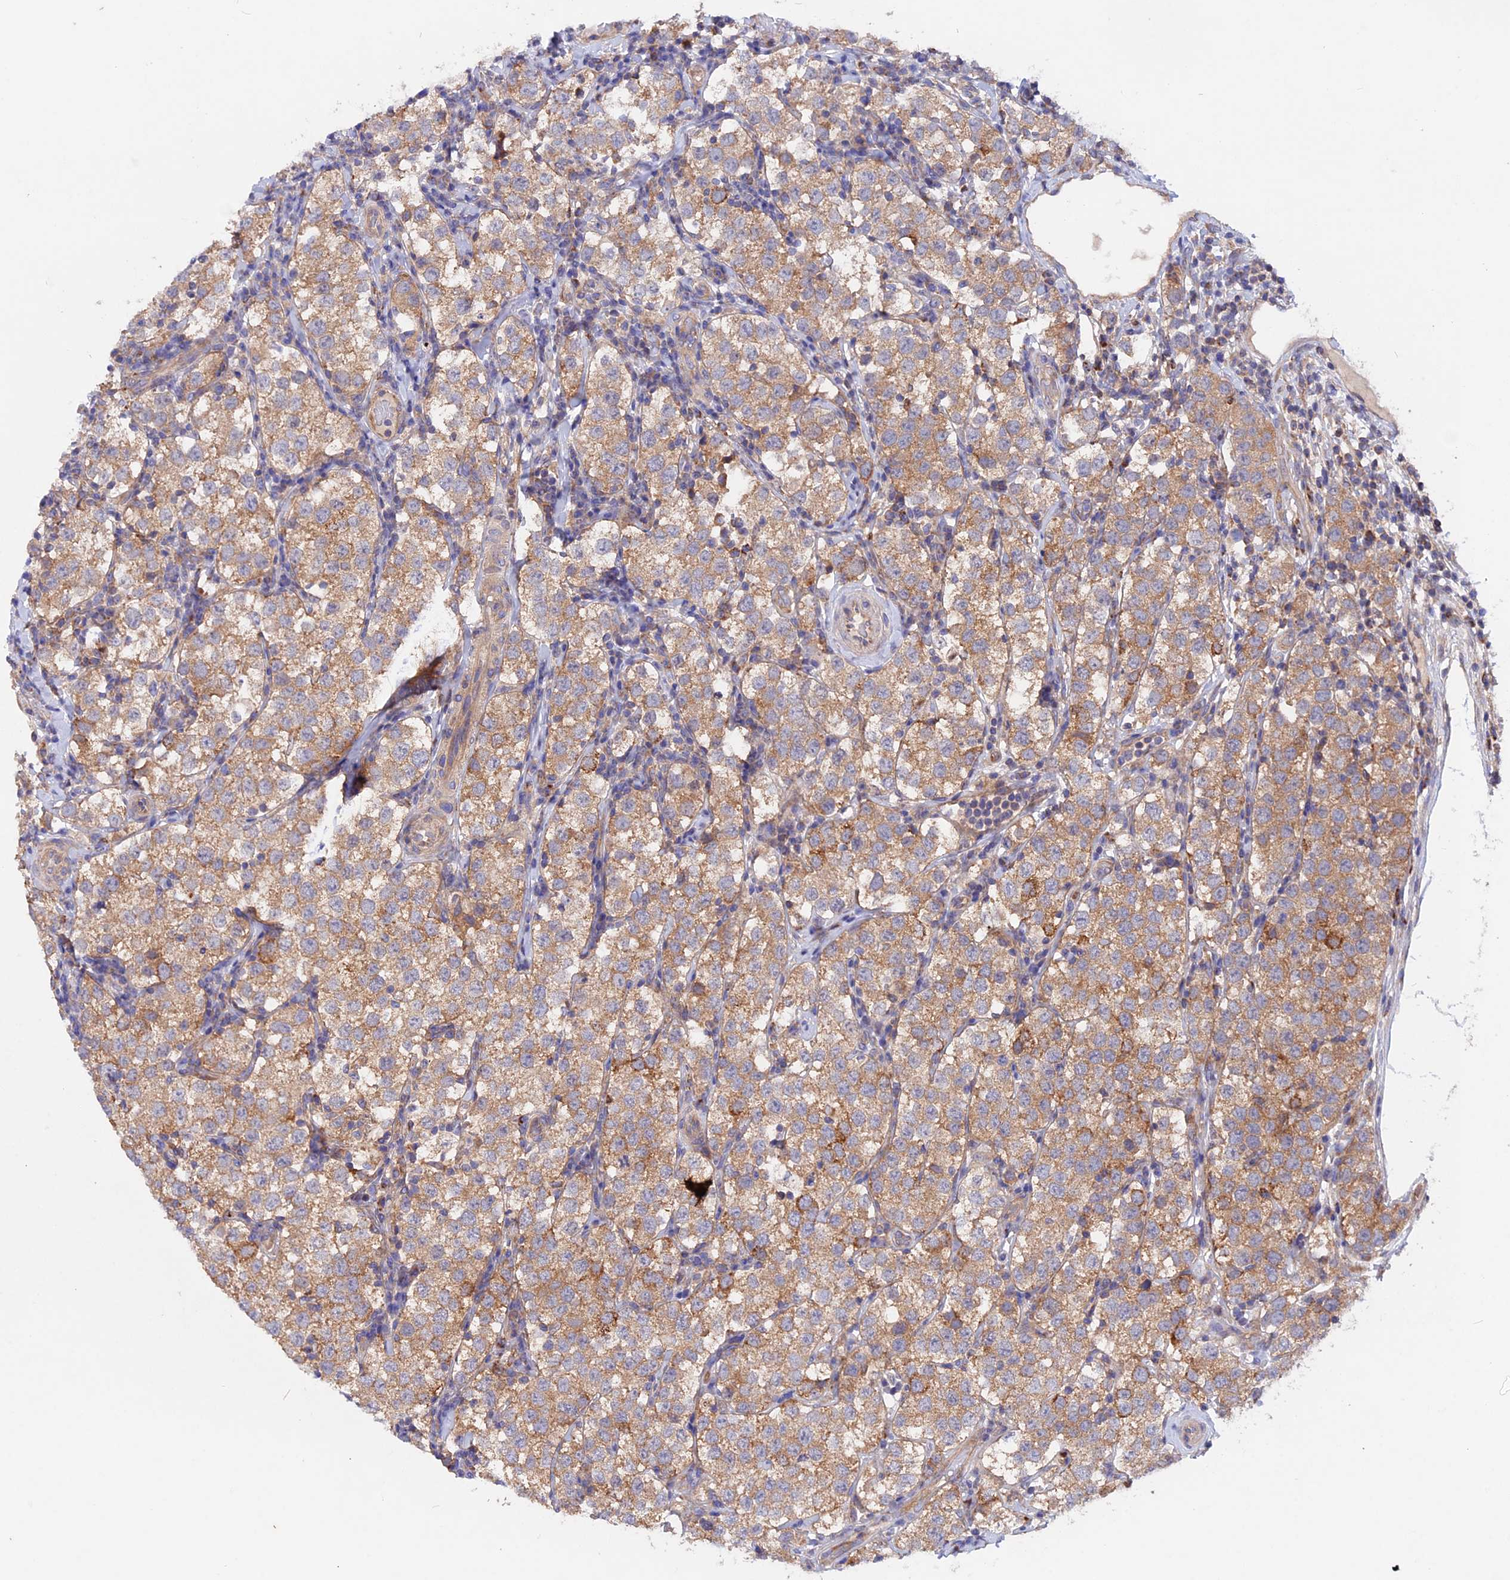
{"staining": {"intensity": "moderate", "quantity": ">75%", "location": "cytoplasmic/membranous"}, "tissue": "testis cancer", "cell_type": "Tumor cells", "image_type": "cancer", "snomed": [{"axis": "morphology", "description": "Seminoma, NOS"}, {"axis": "topography", "description": "Testis"}], "caption": "An IHC photomicrograph of neoplastic tissue is shown. Protein staining in brown shows moderate cytoplasmic/membranous positivity in testis cancer within tumor cells.", "gene": "HYCC1", "patient": {"sex": "male", "age": 34}}